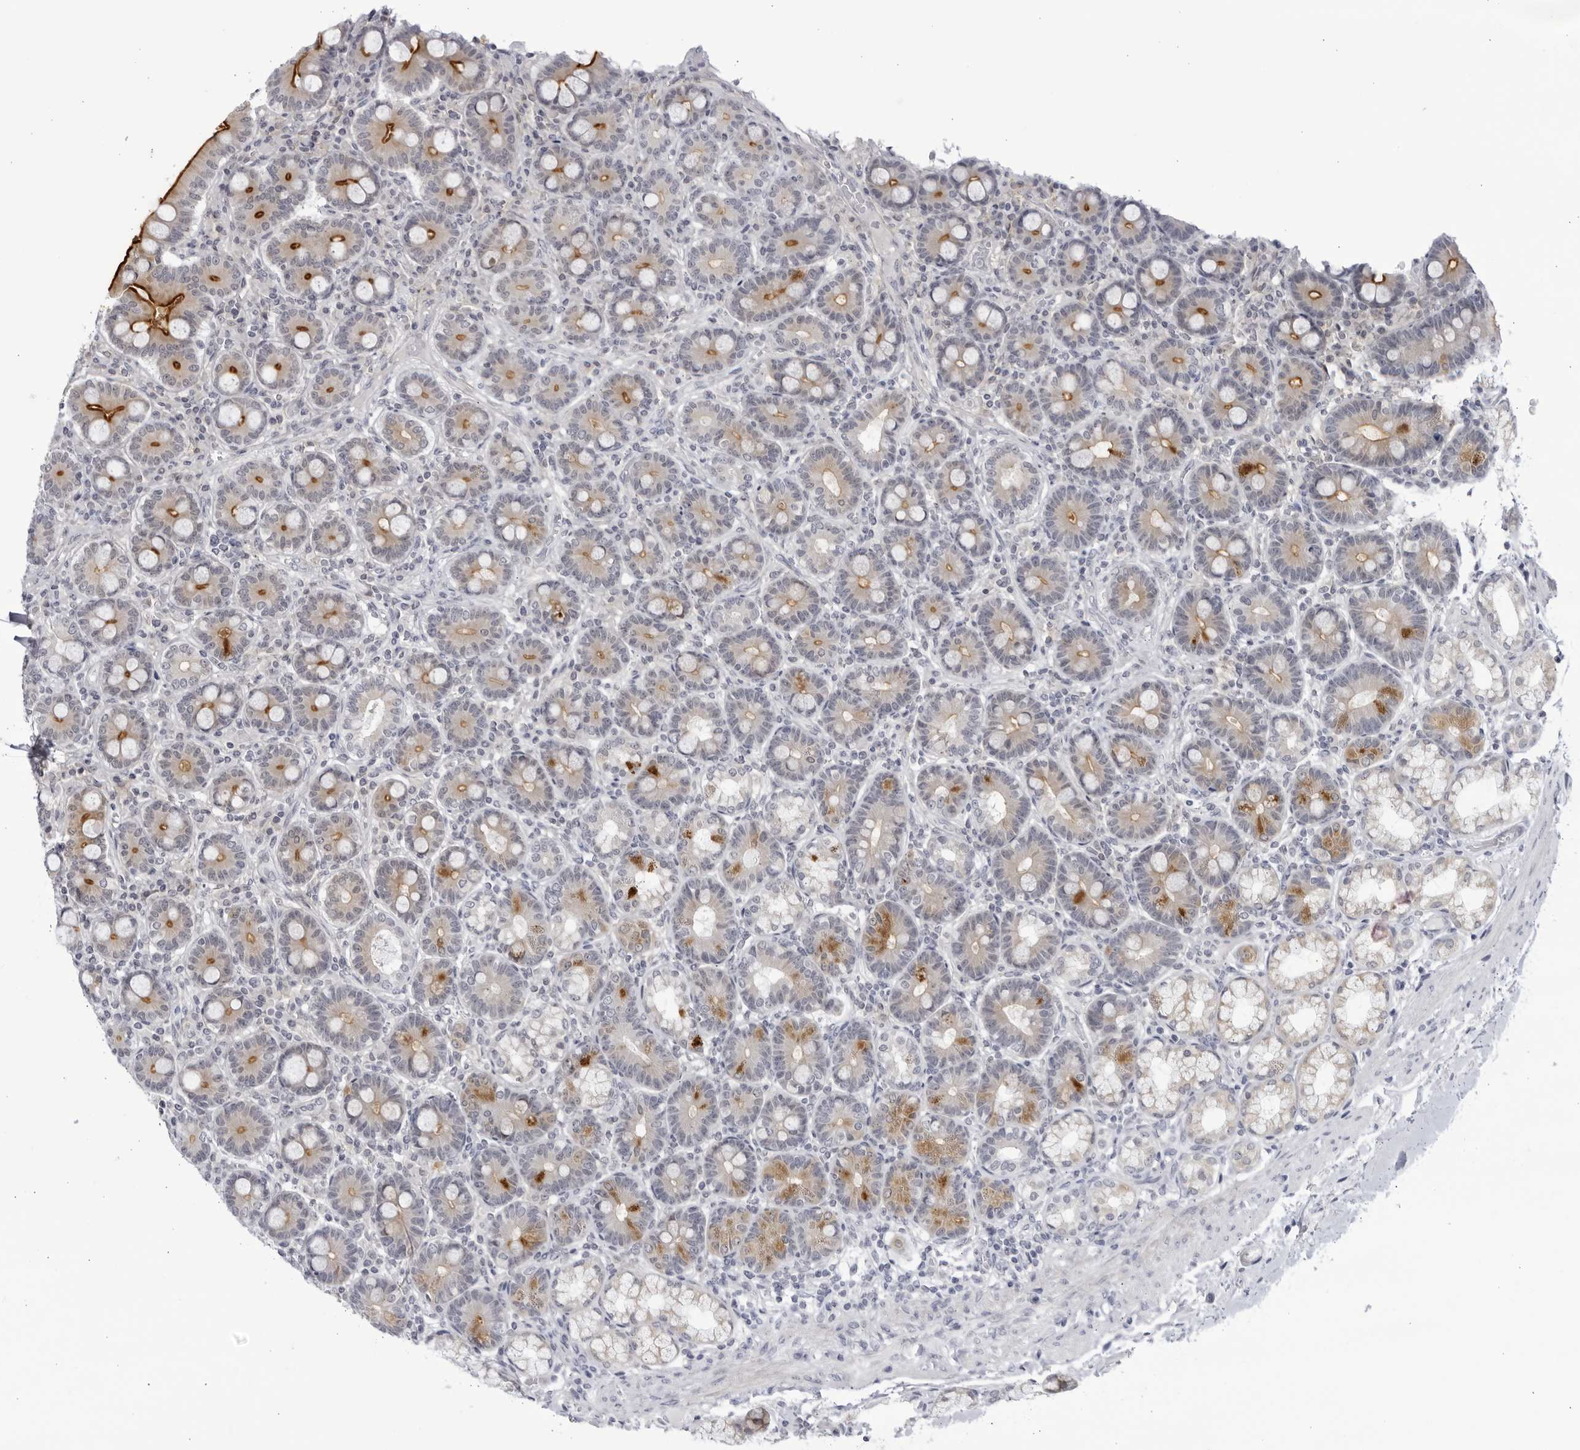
{"staining": {"intensity": "moderate", "quantity": "25%-75%", "location": "cytoplasmic/membranous"}, "tissue": "duodenum", "cell_type": "Glandular cells", "image_type": "normal", "snomed": [{"axis": "morphology", "description": "Normal tissue, NOS"}, {"axis": "topography", "description": "Duodenum"}], "caption": "Protein staining reveals moderate cytoplasmic/membranous positivity in approximately 25%-75% of glandular cells in benign duodenum.", "gene": "CNBD1", "patient": {"sex": "male", "age": 50}}